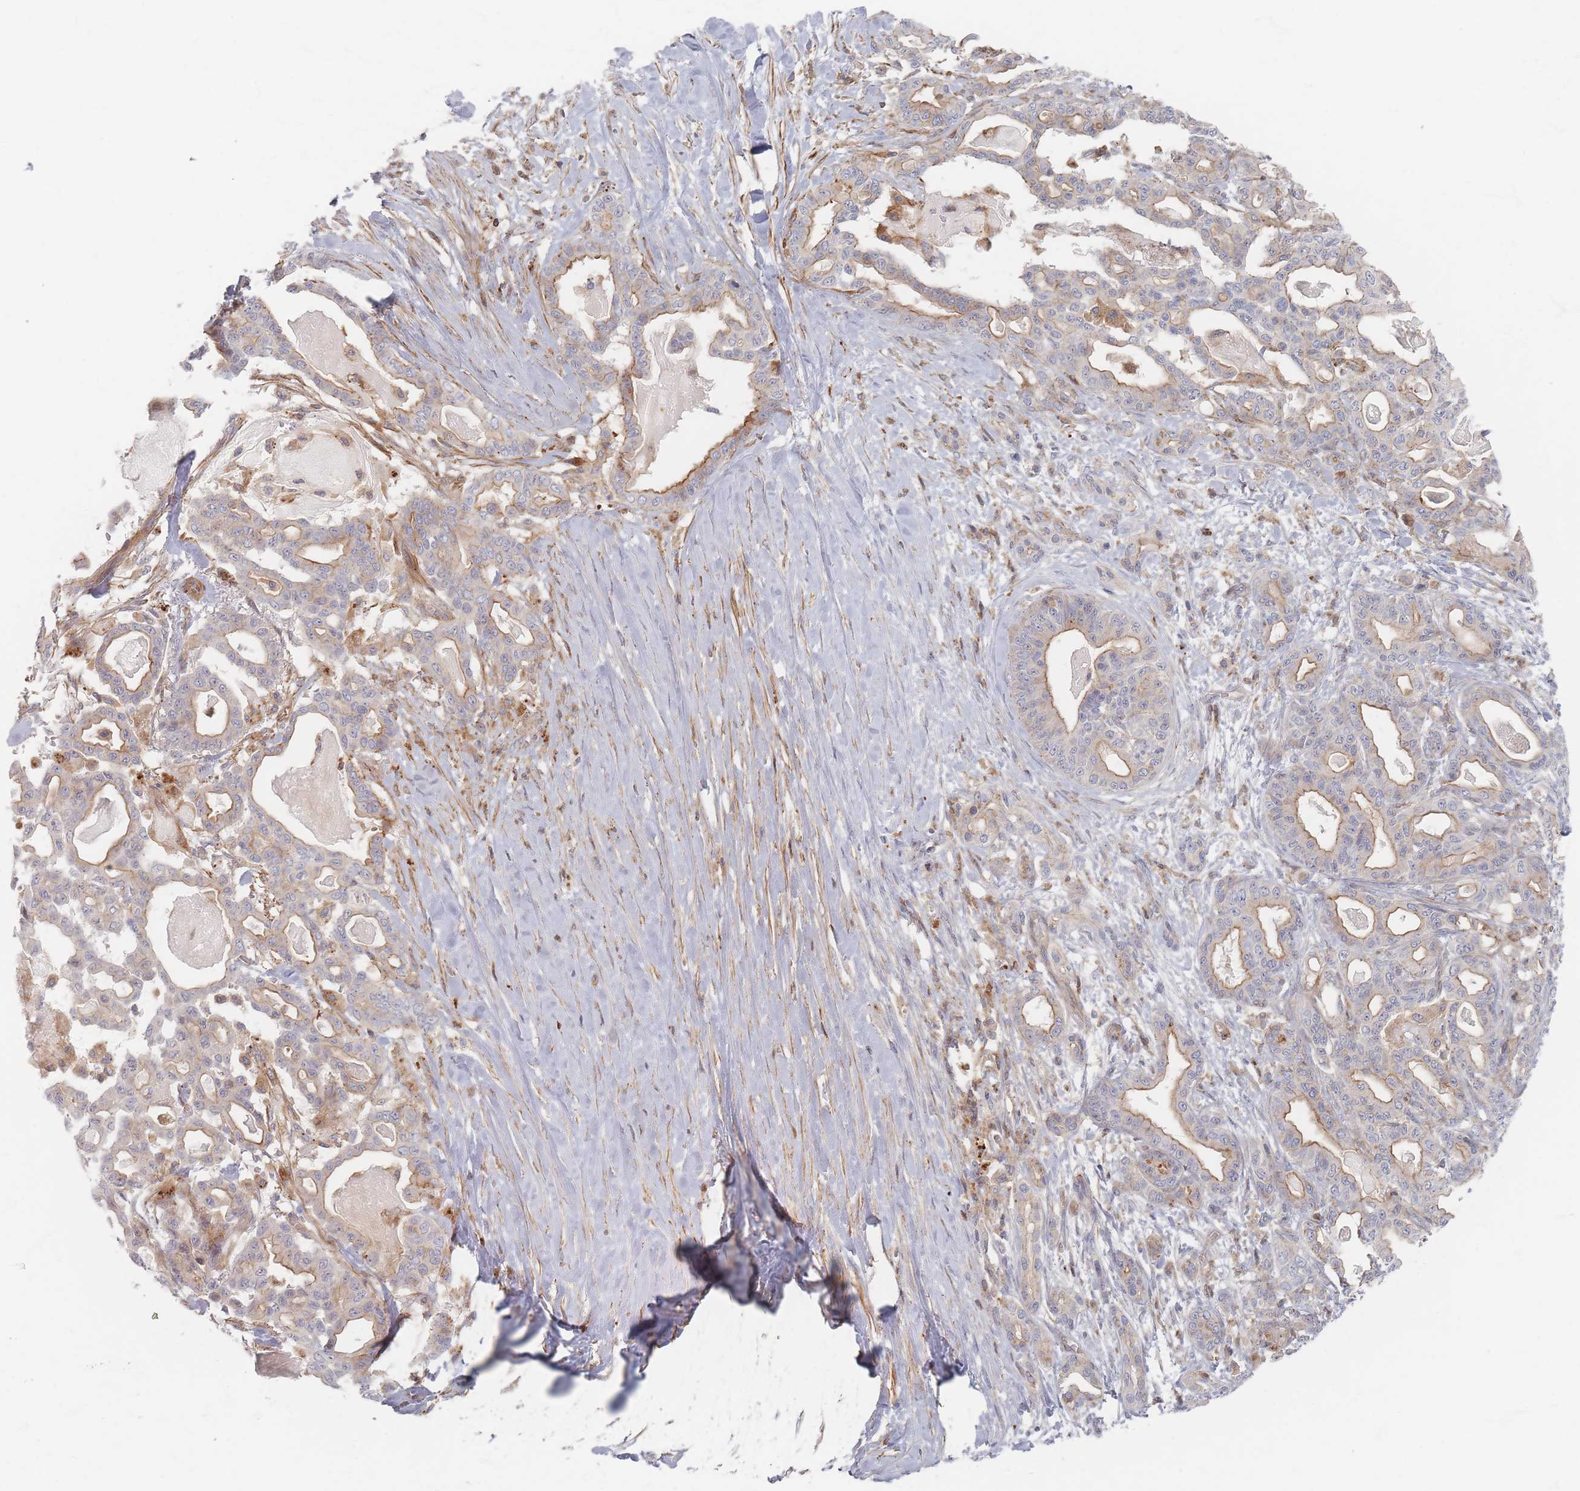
{"staining": {"intensity": "moderate", "quantity": "25%-75%", "location": "cytoplasmic/membranous"}, "tissue": "pancreatic cancer", "cell_type": "Tumor cells", "image_type": "cancer", "snomed": [{"axis": "morphology", "description": "Adenocarcinoma, NOS"}, {"axis": "topography", "description": "Pancreas"}], "caption": "The histopathology image reveals immunohistochemical staining of pancreatic cancer. There is moderate cytoplasmic/membranous staining is appreciated in about 25%-75% of tumor cells. (Brightfield microscopy of DAB IHC at high magnification).", "gene": "ZNF852", "patient": {"sex": "male", "age": 63}}